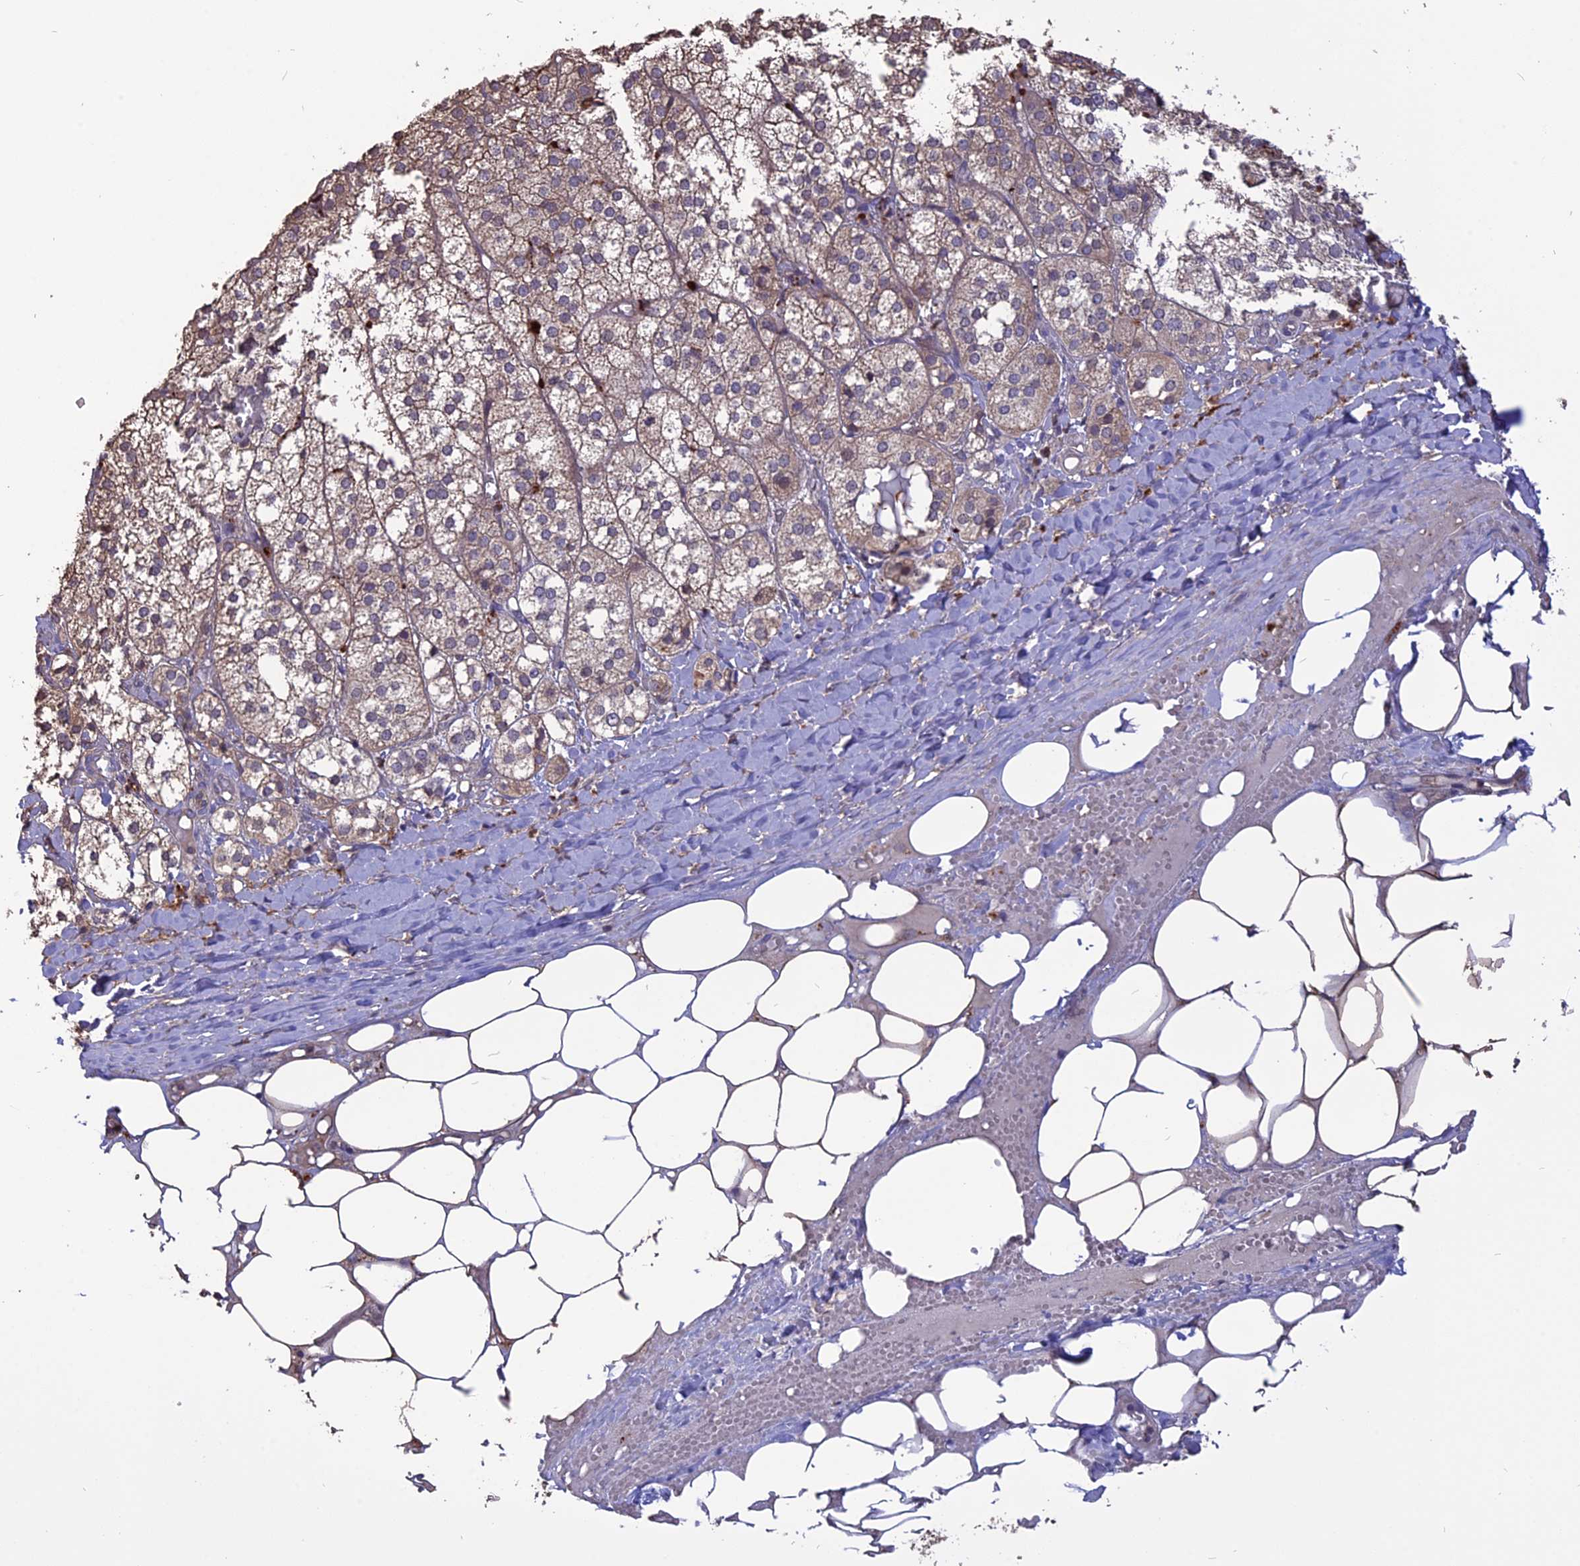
{"staining": {"intensity": "weak", "quantity": ">75%", "location": "cytoplasmic/membranous"}, "tissue": "adrenal gland", "cell_type": "Glandular cells", "image_type": "normal", "snomed": [{"axis": "morphology", "description": "Normal tissue, NOS"}, {"axis": "topography", "description": "Adrenal gland"}], "caption": "The image exhibits a brown stain indicating the presence of a protein in the cytoplasmic/membranous of glandular cells in adrenal gland. The staining was performed using DAB to visualize the protein expression in brown, while the nuclei were stained in blue with hematoxylin (Magnification: 20x).", "gene": "CARMIL2", "patient": {"sex": "female", "age": 61}}